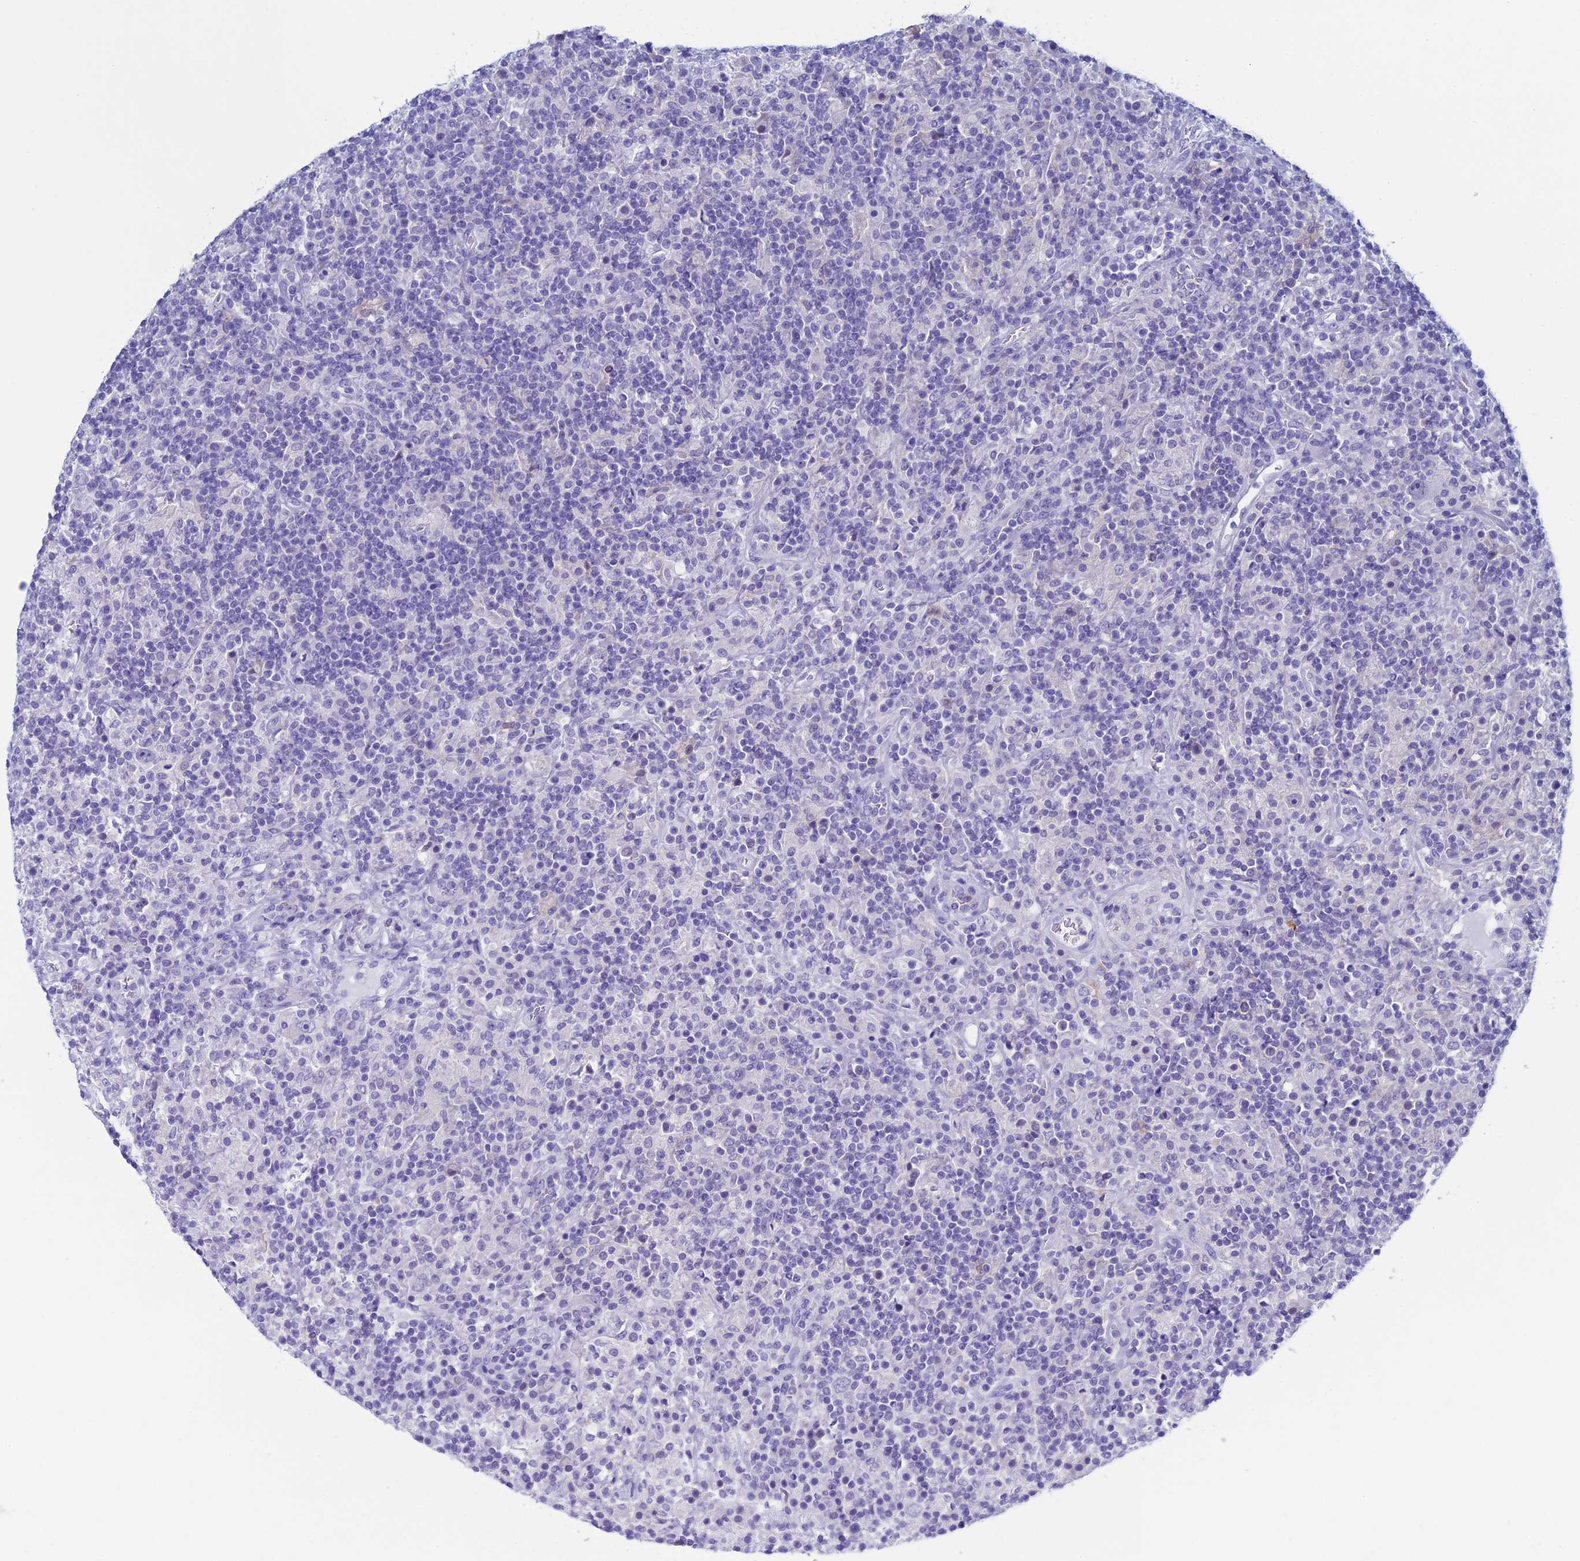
{"staining": {"intensity": "negative", "quantity": "none", "location": "none"}, "tissue": "lymphoma", "cell_type": "Tumor cells", "image_type": "cancer", "snomed": [{"axis": "morphology", "description": "Hodgkin's disease, NOS"}, {"axis": "topography", "description": "Lymph node"}], "caption": "This photomicrograph is of lymphoma stained with immunohistochemistry to label a protein in brown with the nuclei are counter-stained blue. There is no expression in tumor cells.", "gene": "KCNK17", "patient": {"sex": "male", "age": 70}}